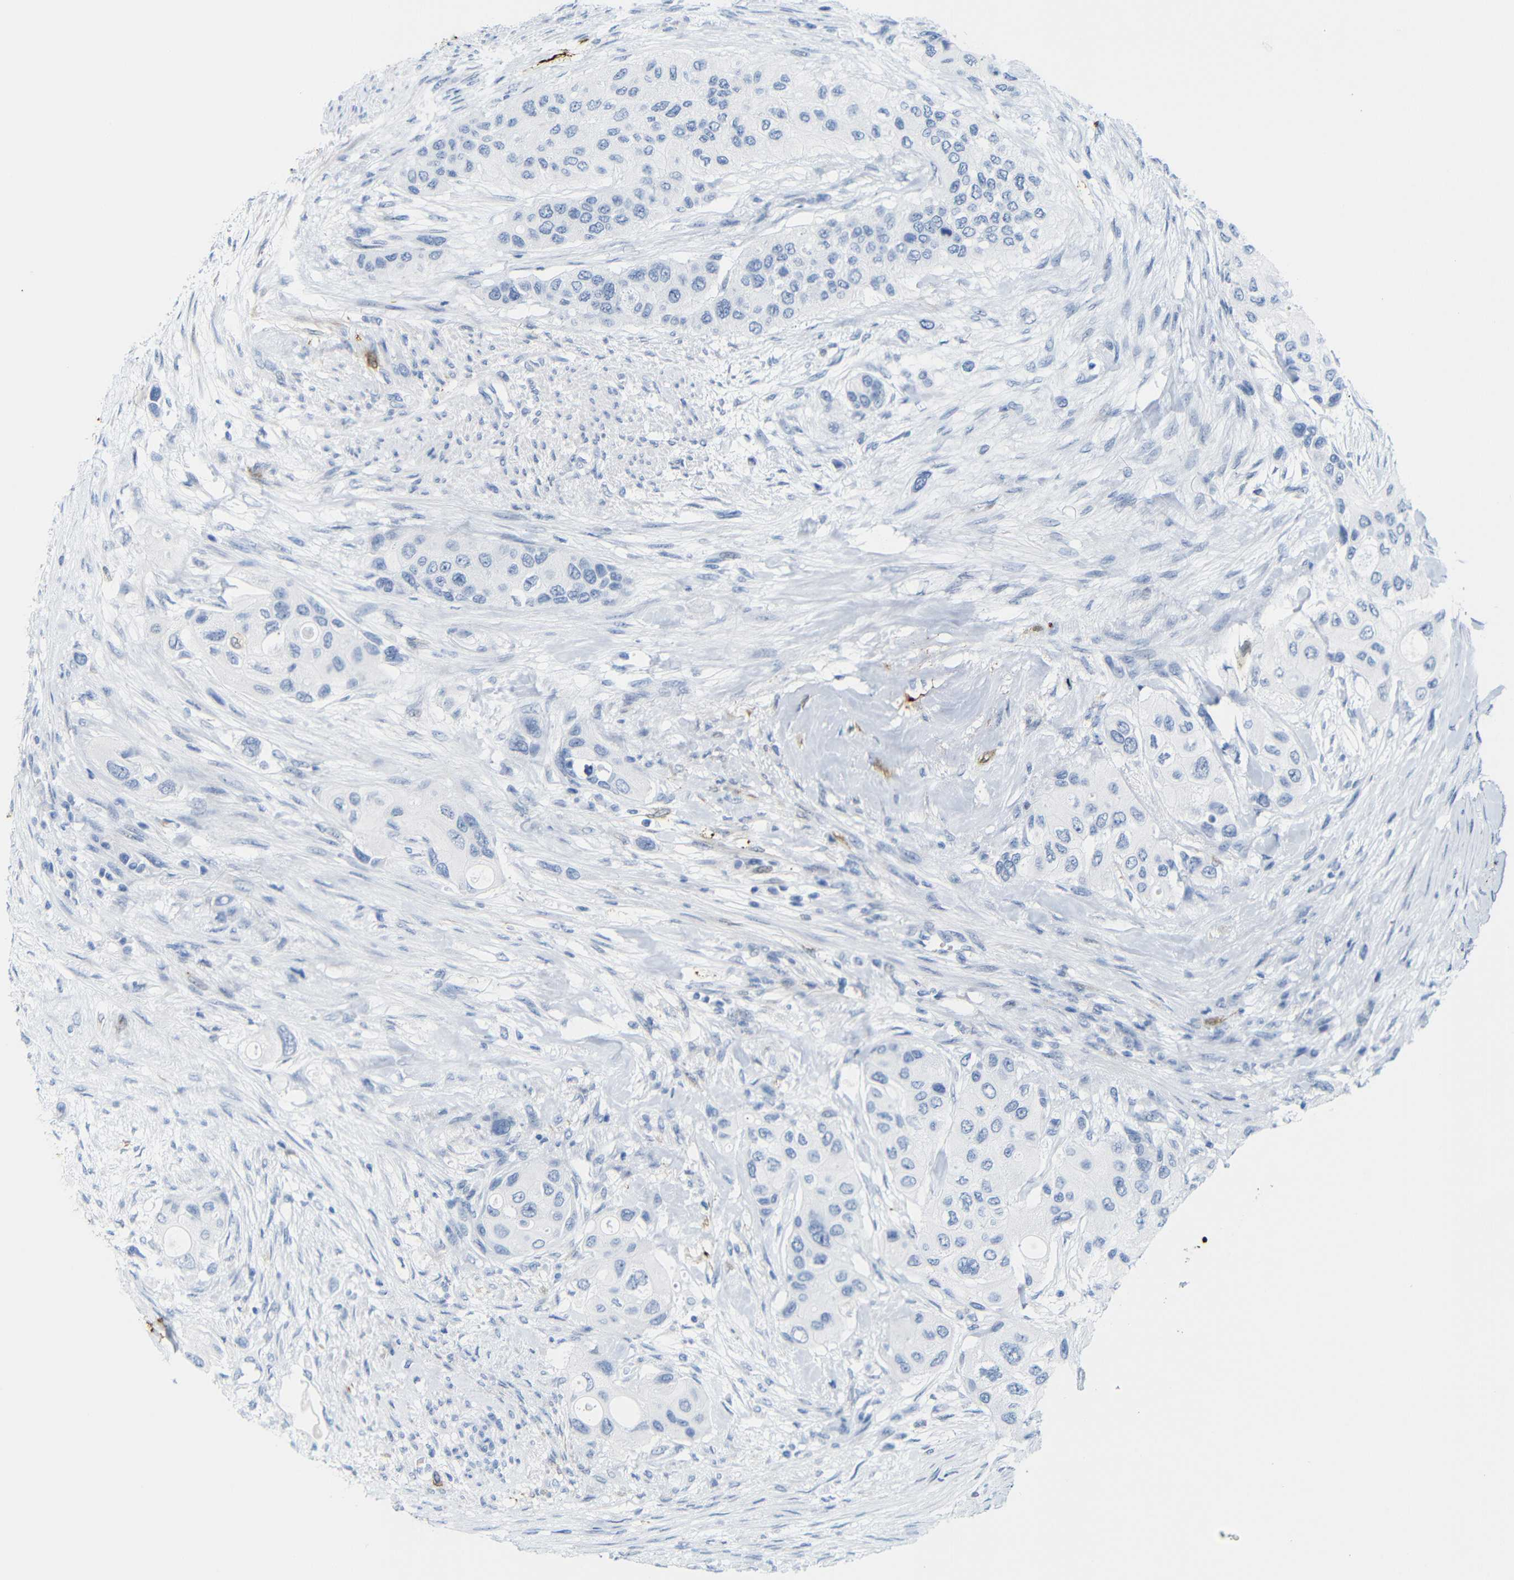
{"staining": {"intensity": "negative", "quantity": "none", "location": "none"}, "tissue": "urothelial cancer", "cell_type": "Tumor cells", "image_type": "cancer", "snomed": [{"axis": "morphology", "description": "Urothelial carcinoma, High grade"}, {"axis": "topography", "description": "Urinary bladder"}], "caption": "The micrograph shows no staining of tumor cells in high-grade urothelial carcinoma. Brightfield microscopy of IHC stained with DAB (brown) and hematoxylin (blue), captured at high magnification.", "gene": "MT1A", "patient": {"sex": "female", "age": 56}}